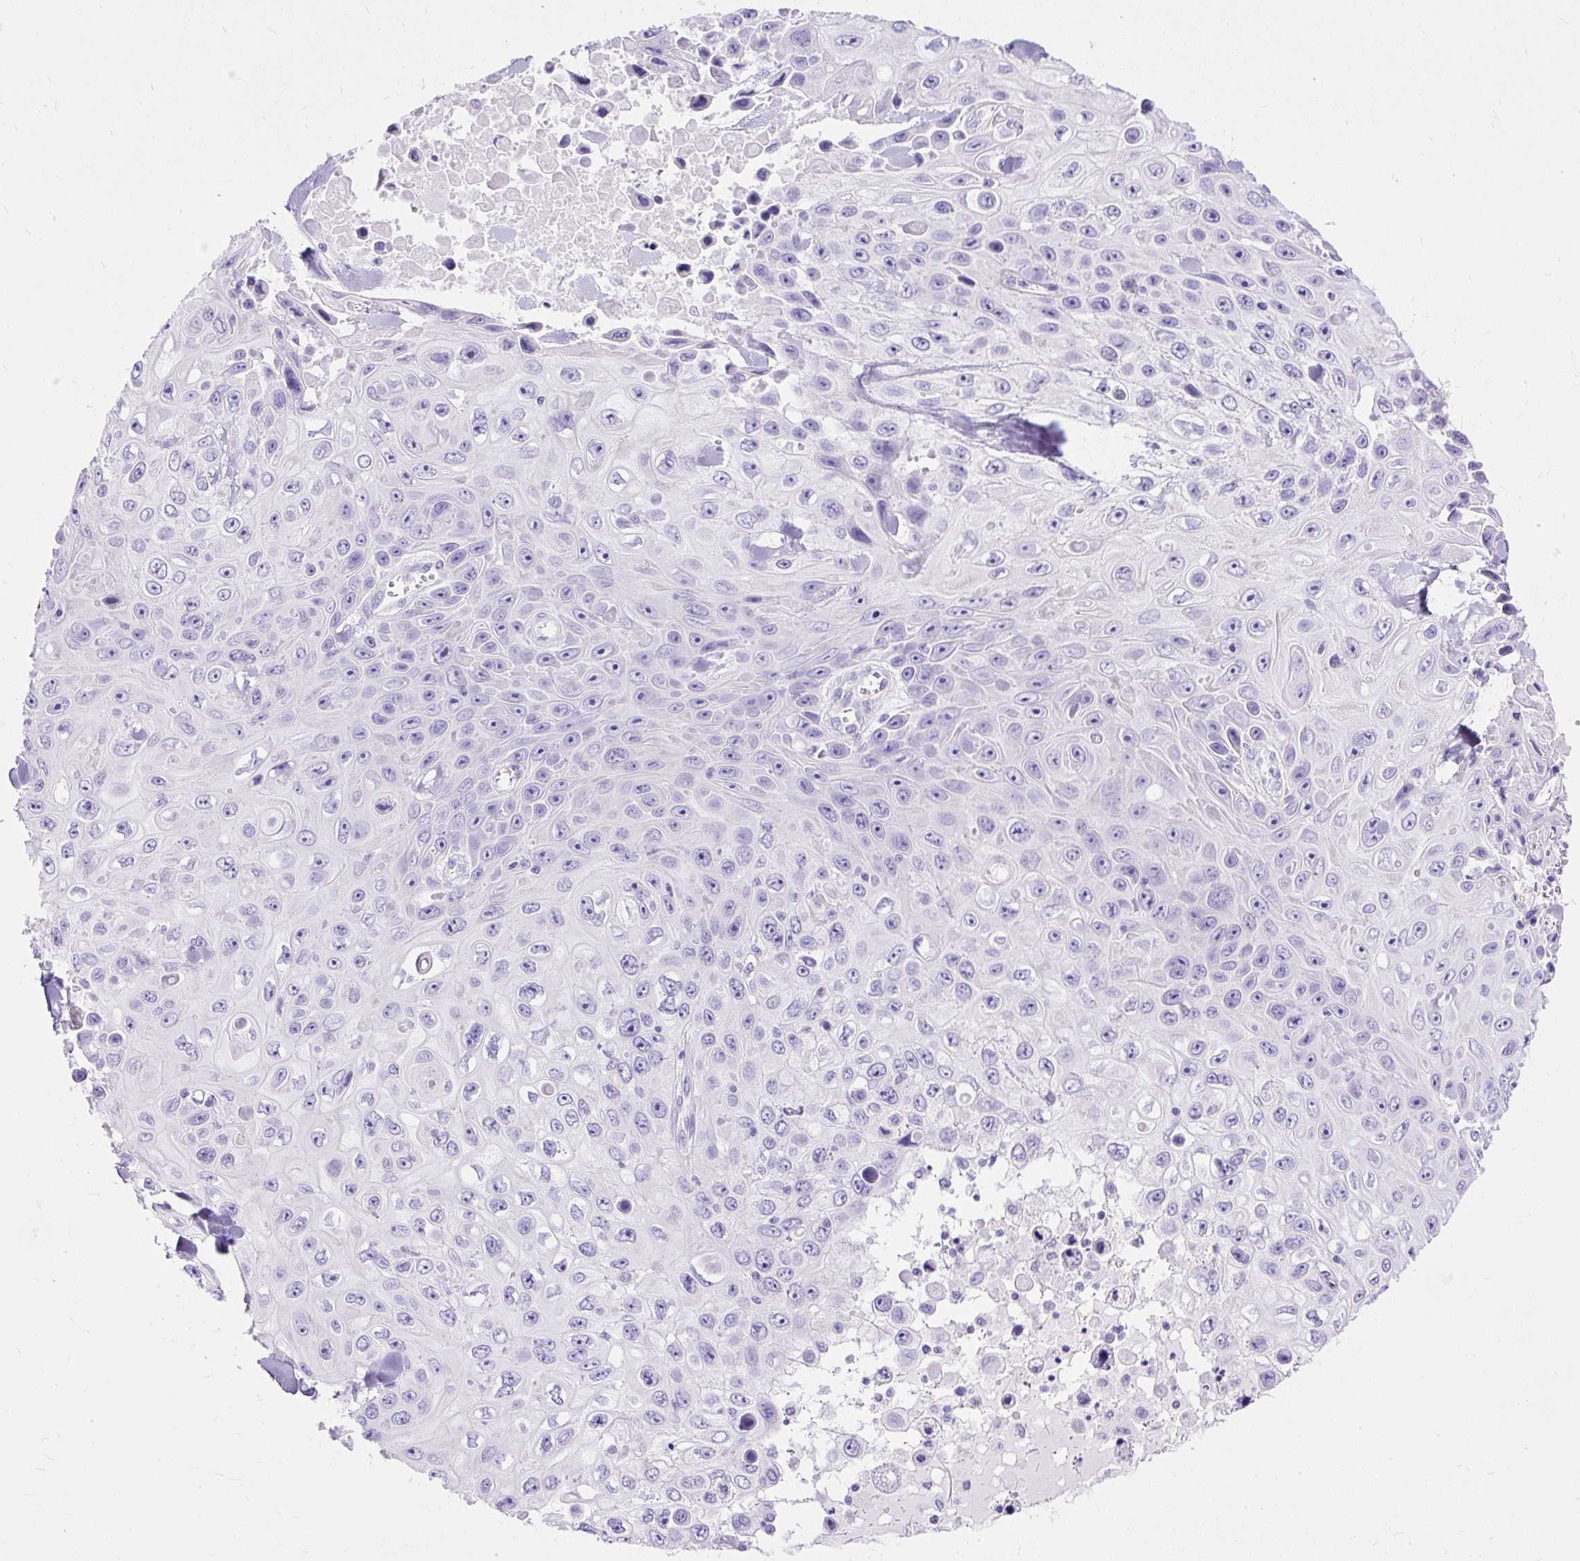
{"staining": {"intensity": "negative", "quantity": "none", "location": "none"}, "tissue": "skin cancer", "cell_type": "Tumor cells", "image_type": "cancer", "snomed": [{"axis": "morphology", "description": "Squamous cell carcinoma, NOS"}, {"axis": "topography", "description": "Skin"}], "caption": "A high-resolution micrograph shows immunohistochemistry staining of skin squamous cell carcinoma, which shows no significant staining in tumor cells.", "gene": "HEY1", "patient": {"sex": "male", "age": 82}}